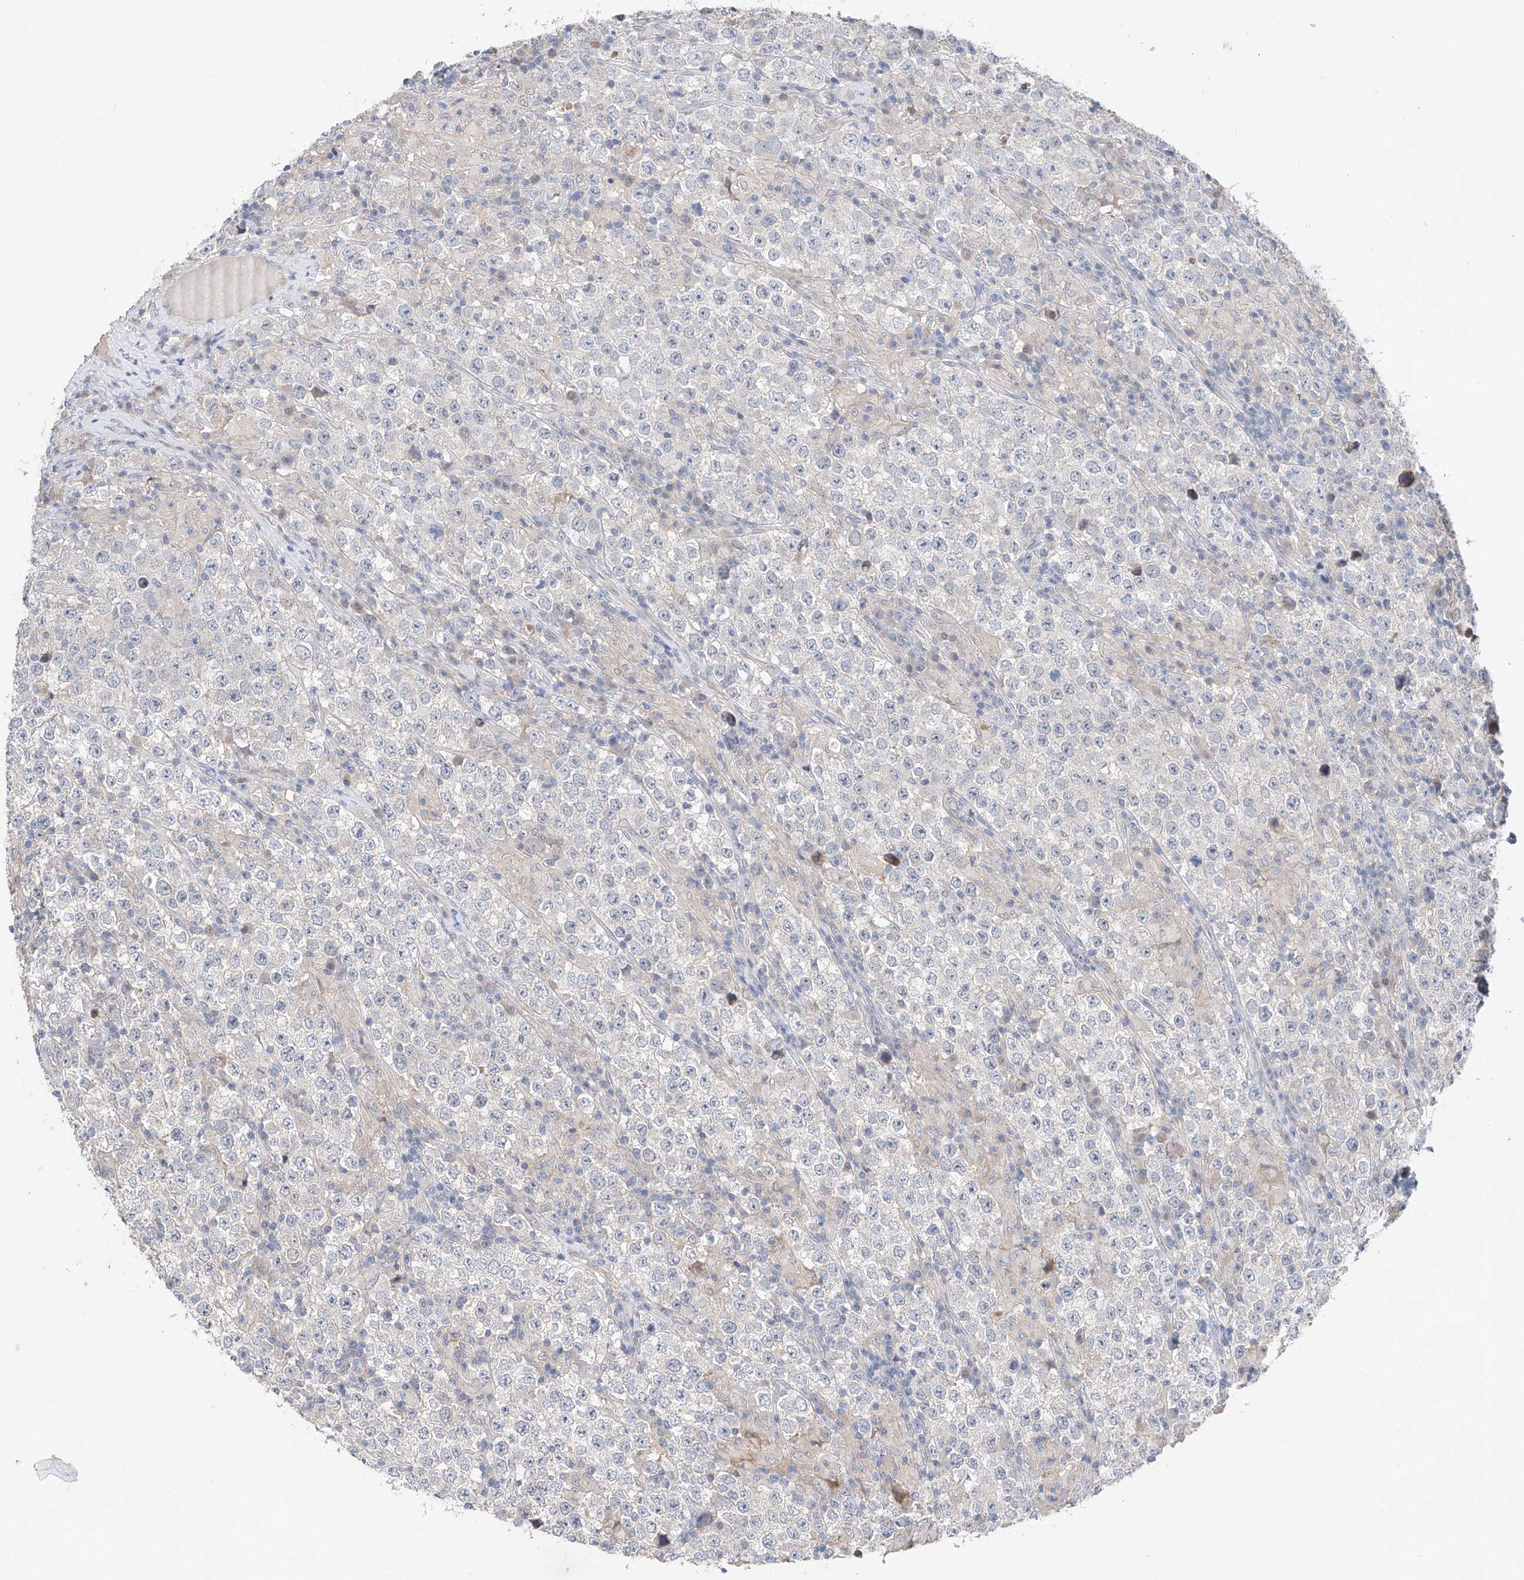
{"staining": {"intensity": "negative", "quantity": "none", "location": "none"}, "tissue": "testis cancer", "cell_type": "Tumor cells", "image_type": "cancer", "snomed": [{"axis": "morphology", "description": "Normal tissue, NOS"}, {"axis": "morphology", "description": "Urothelial carcinoma, High grade"}, {"axis": "morphology", "description": "Seminoma, NOS"}, {"axis": "morphology", "description": "Carcinoma, Embryonal, NOS"}, {"axis": "topography", "description": "Urinary bladder"}, {"axis": "topography", "description": "Testis"}], "caption": "An immunohistochemistry histopathology image of testis cancer is shown. There is no staining in tumor cells of testis cancer. Nuclei are stained in blue.", "gene": "FUCA2", "patient": {"sex": "male", "age": 41}}